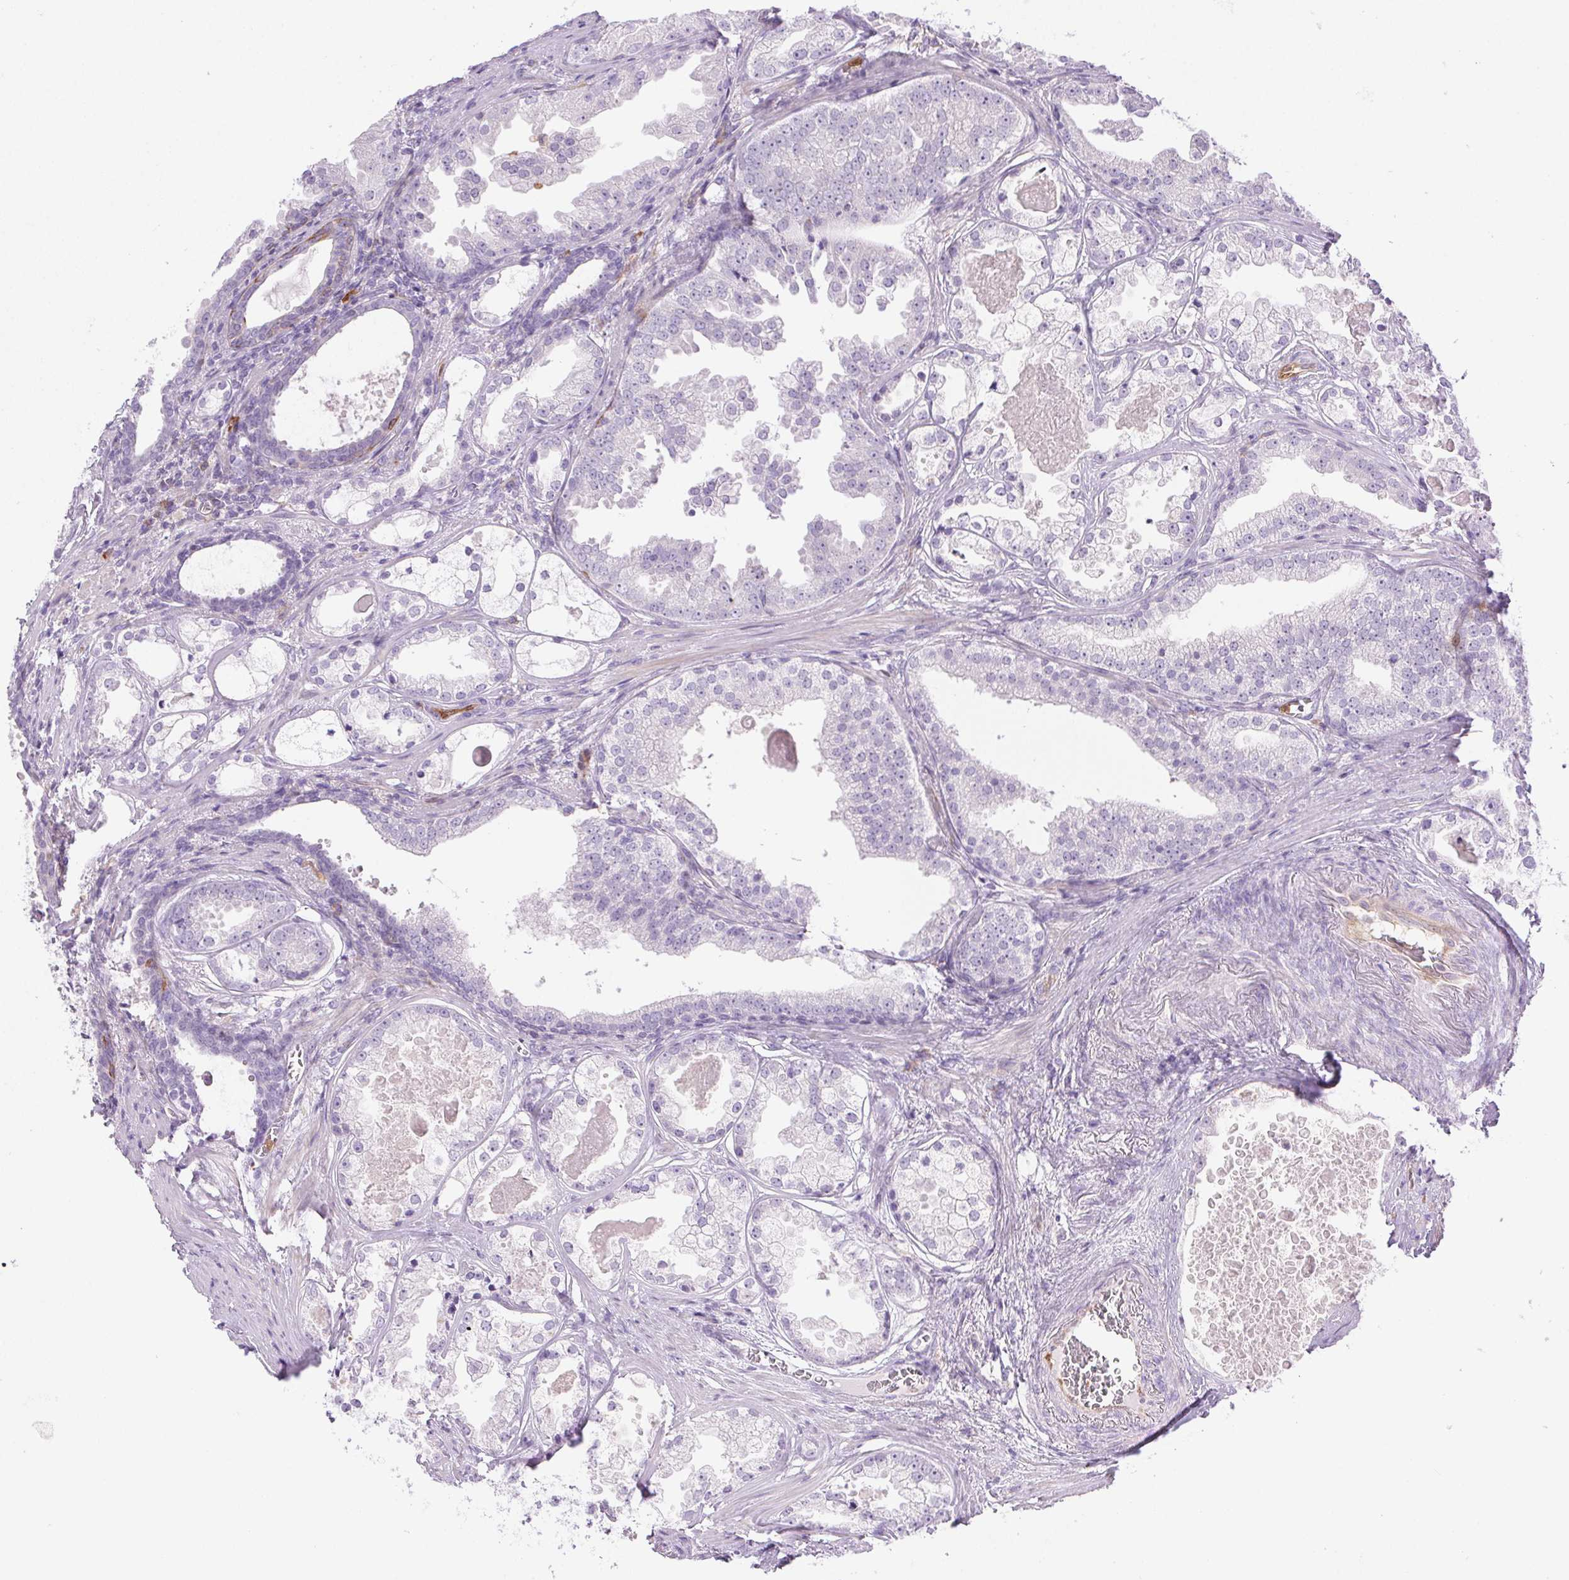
{"staining": {"intensity": "negative", "quantity": "none", "location": "none"}, "tissue": "prostate cancer", "cell_type": "Tumor cells", "image_type": "cancer", "snomed": [{"axis": "morphology", "description": "Adenocarcinoma, Low grade"}, {"axis": "topography", "description": "Prostate"}], "caption": "Protein analysis of prostate adenocarcinoma (low-grade) displays no significant expression in tumor cells.", "gene": "TMEM45A", "patient": {"sex": "male", "age": 65}}